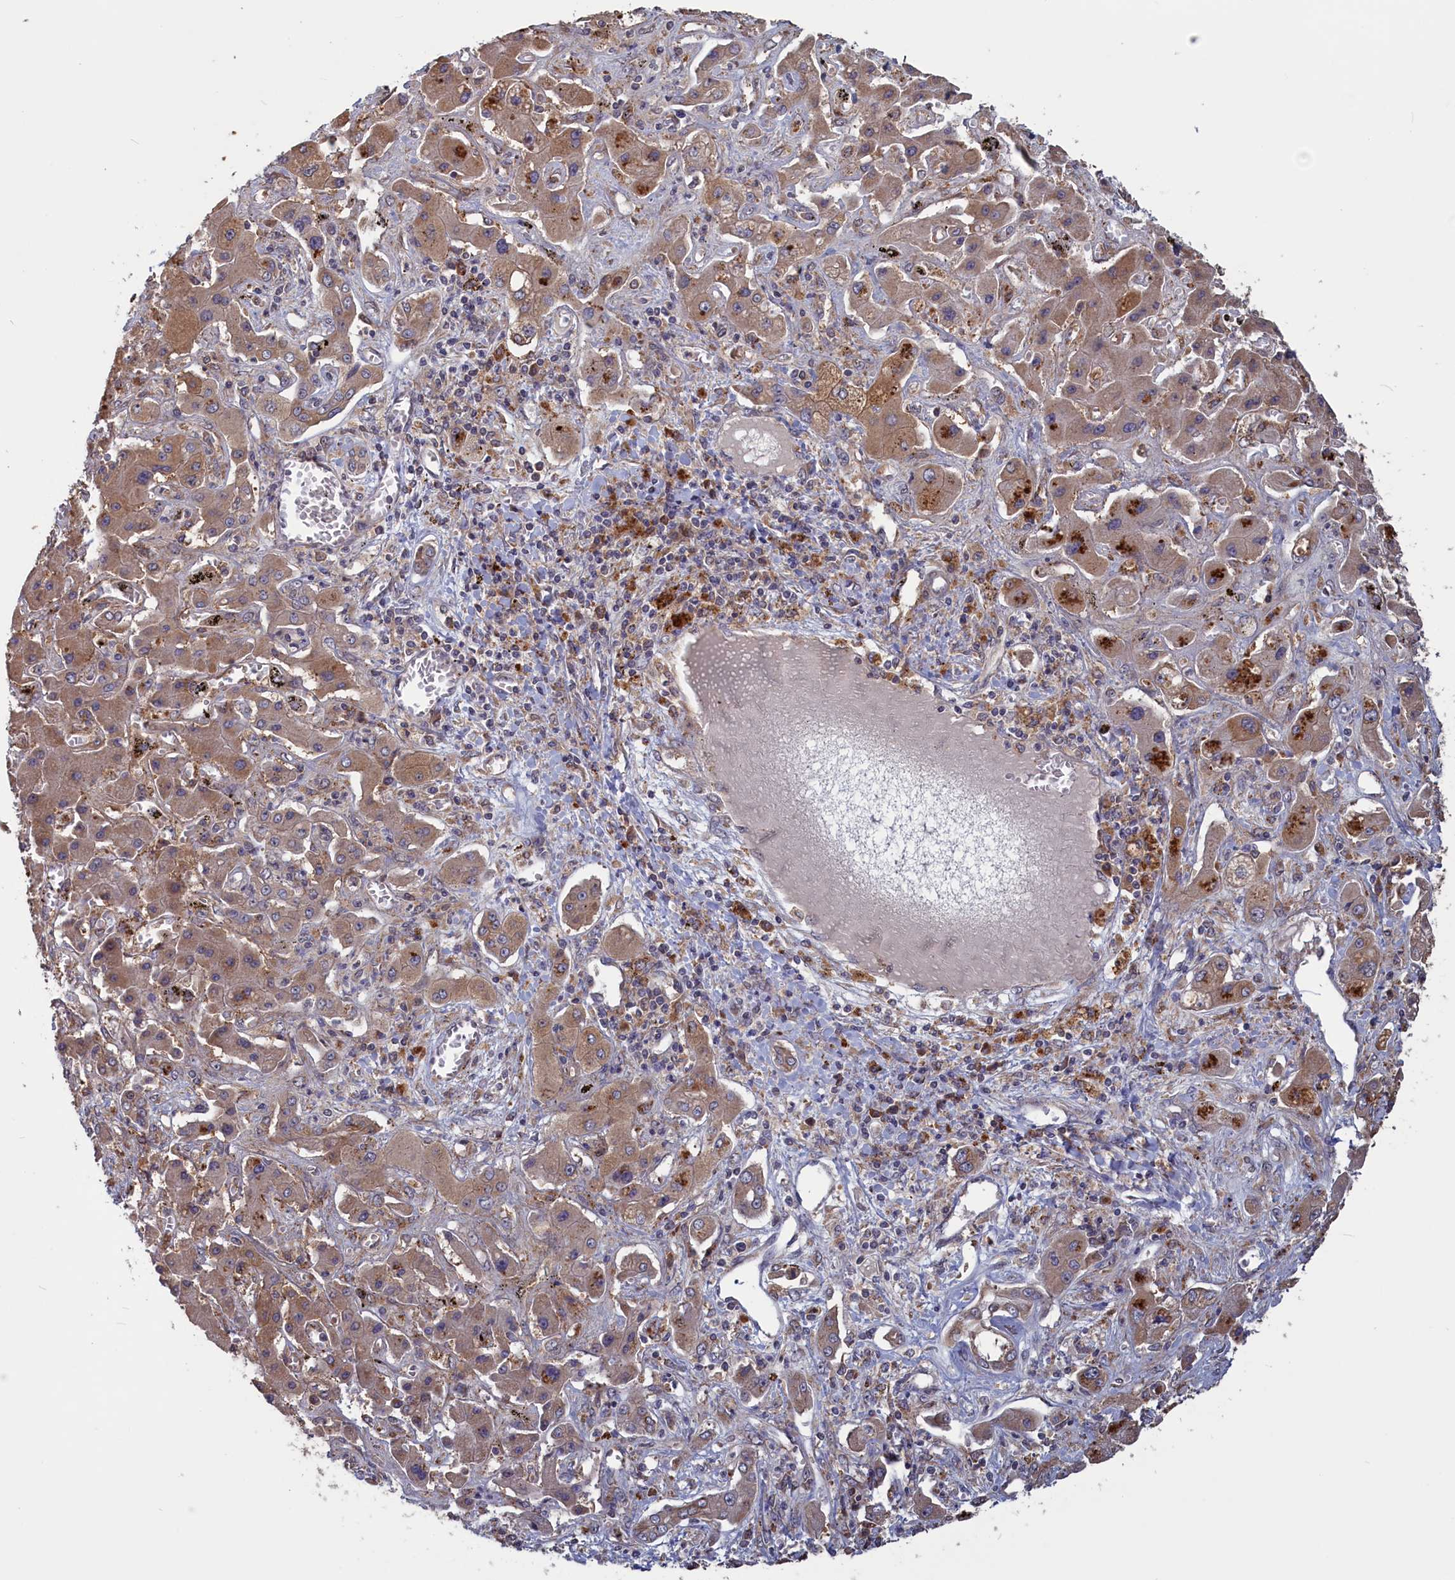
{"staining": {"intensity": "moderate", "quantity": ">75%", "location": "cytoplasmic/membranous"}, "tissue": "liver cancer", "cell_type": "Tumor cells", "image_type": "cancer", "snomed": [{"axis": "morphology", "description": "Cholangiocarcinoma"}, {"axis": "topography", "description": "Liver"}], "caption": "Human liver cholangiocarcinoma stained with a brown dye reveals moderate cytoplasmic/membranous positive positivity in approximately >75% of tumor cells.", "gene": "CACTIN", "patient": {"sex": "male", "age": 67}}